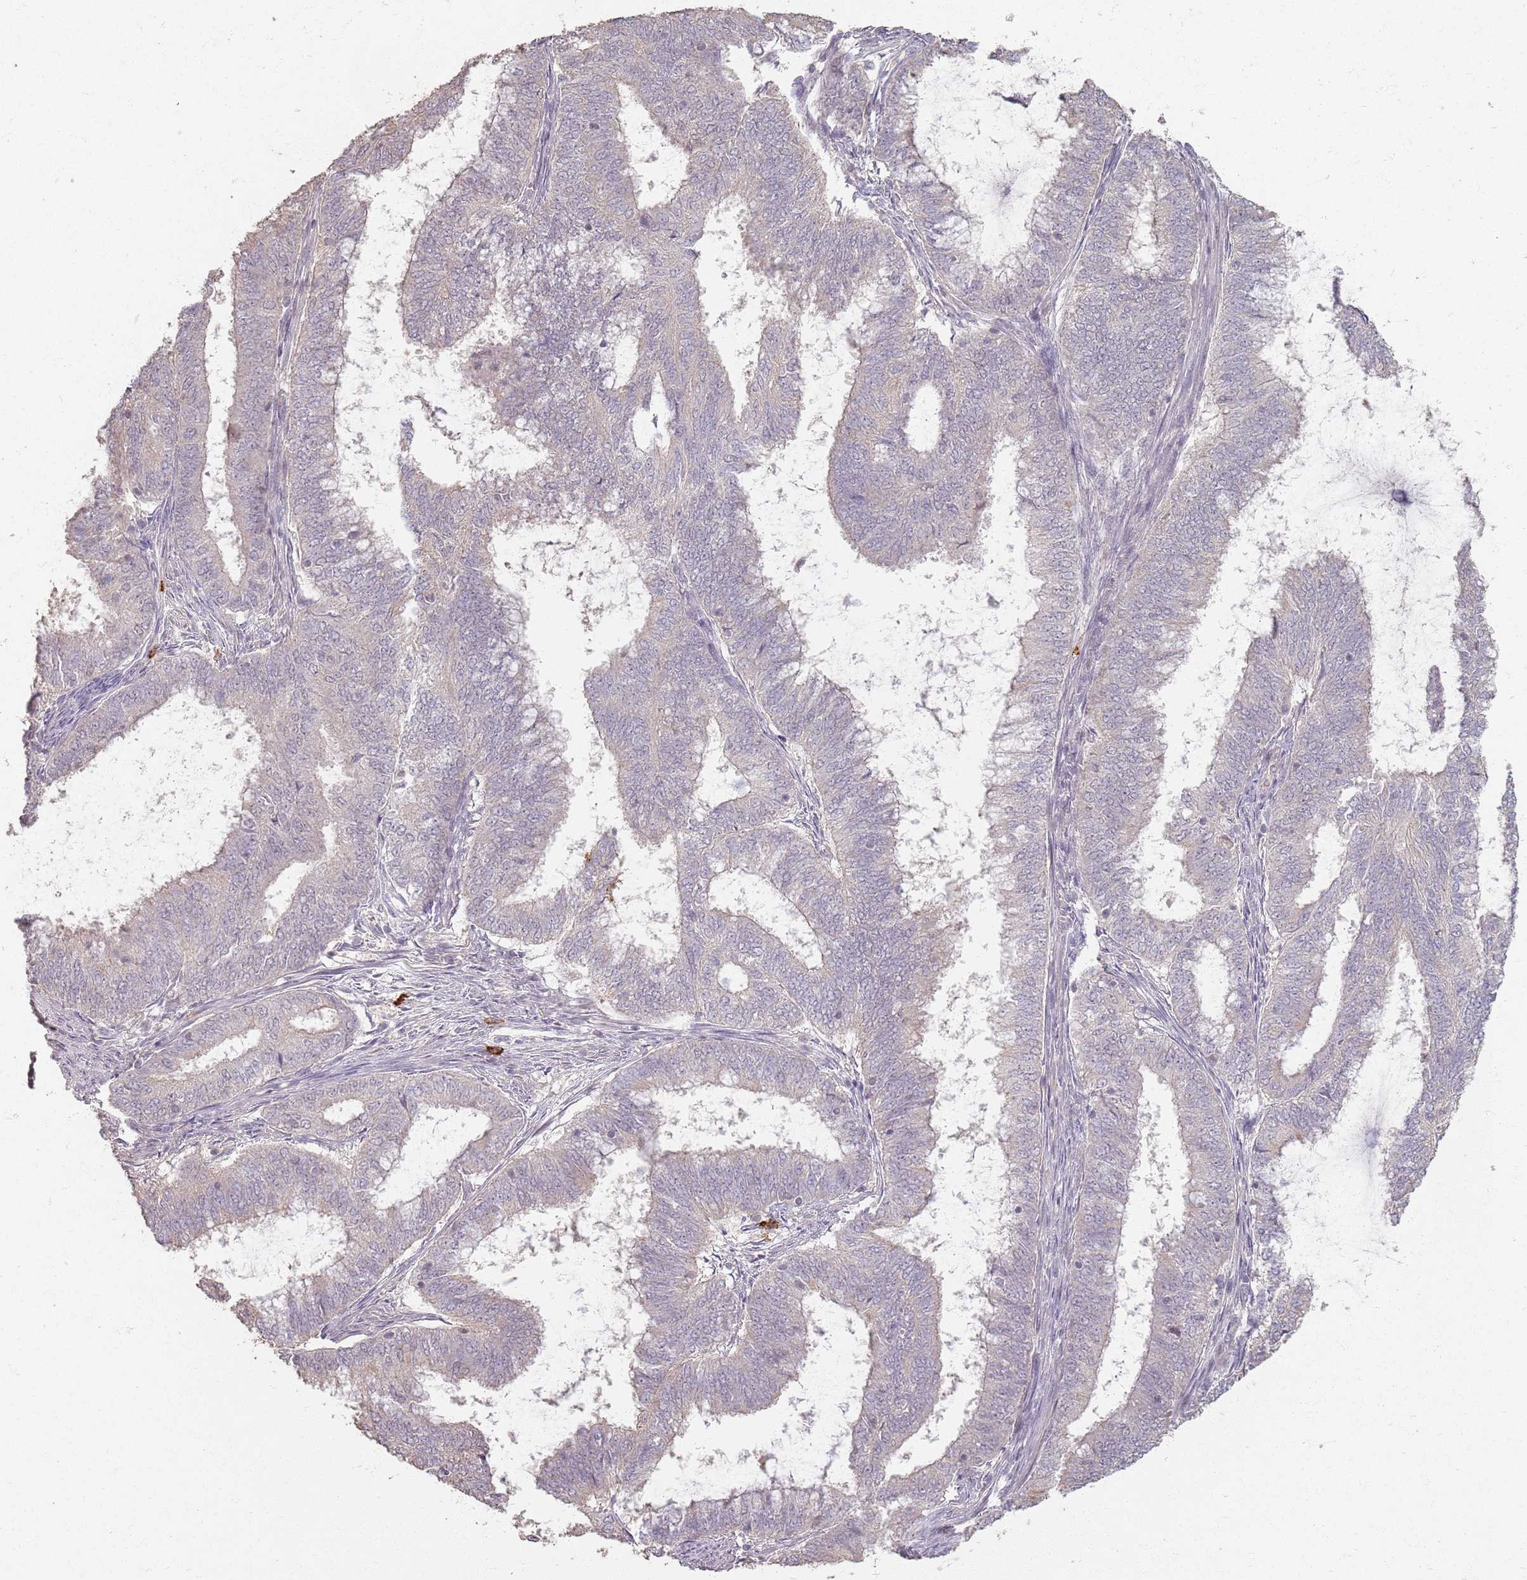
{"staining": {"intensity": "negative", "quantity": "none", "location": "none"}, "tissue": "endometrial cancer", "cell_type": "Tumor cells", "image_type": "cancer", "snomed": [{"axis": "morphology", "description": "Adenocarcinoma, NOS"}, {"axis": "topography", "description": "Endometrium"}], "caption": "IHC histopathology image of neoplastic tissue: human endometrial cancer (adenocarcinoma) stained with DAB displays no significant protein expression in tumor cells.", "gene": "CCDC168", "patient": {"sex": "female", "age": 51}}